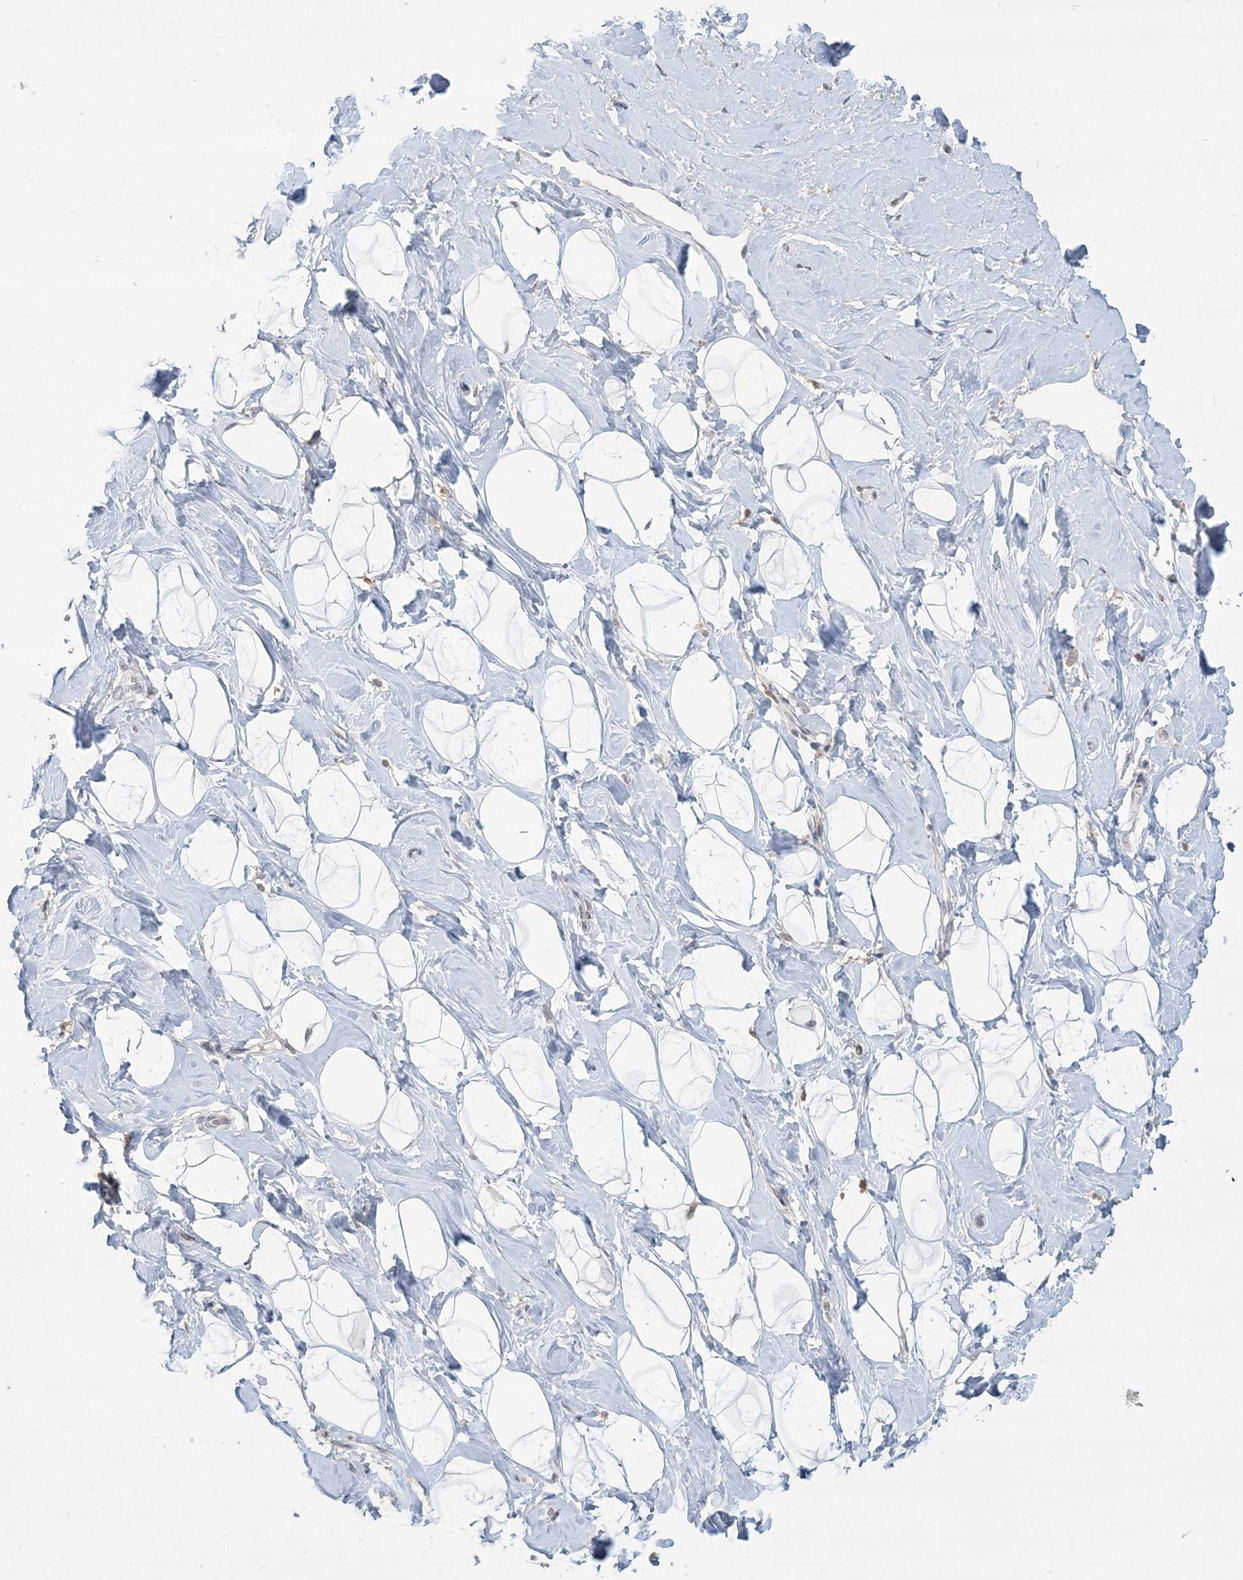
{"staining": {"intensity": "negative", "quantity": "none", "location": "none"}, "tissue": "breast", "cell_type": "Adipocytes", "image_type": "normal", "snomed": [{"axis": "morphology", "description": "Normal tissue, NOS"}, {"axis": "morphology", "description": "Adenoma, NOS"}, {"axis": "topography", "description": "Breast"}], "caption": "DAB immunohistochemical staining of unremarkable human breast demonstrates no significant staining in adipocytes. Nuclei are stained in blue.", "gene": "ANKS1A", "patient": {"sex": "female", "age": 23}}